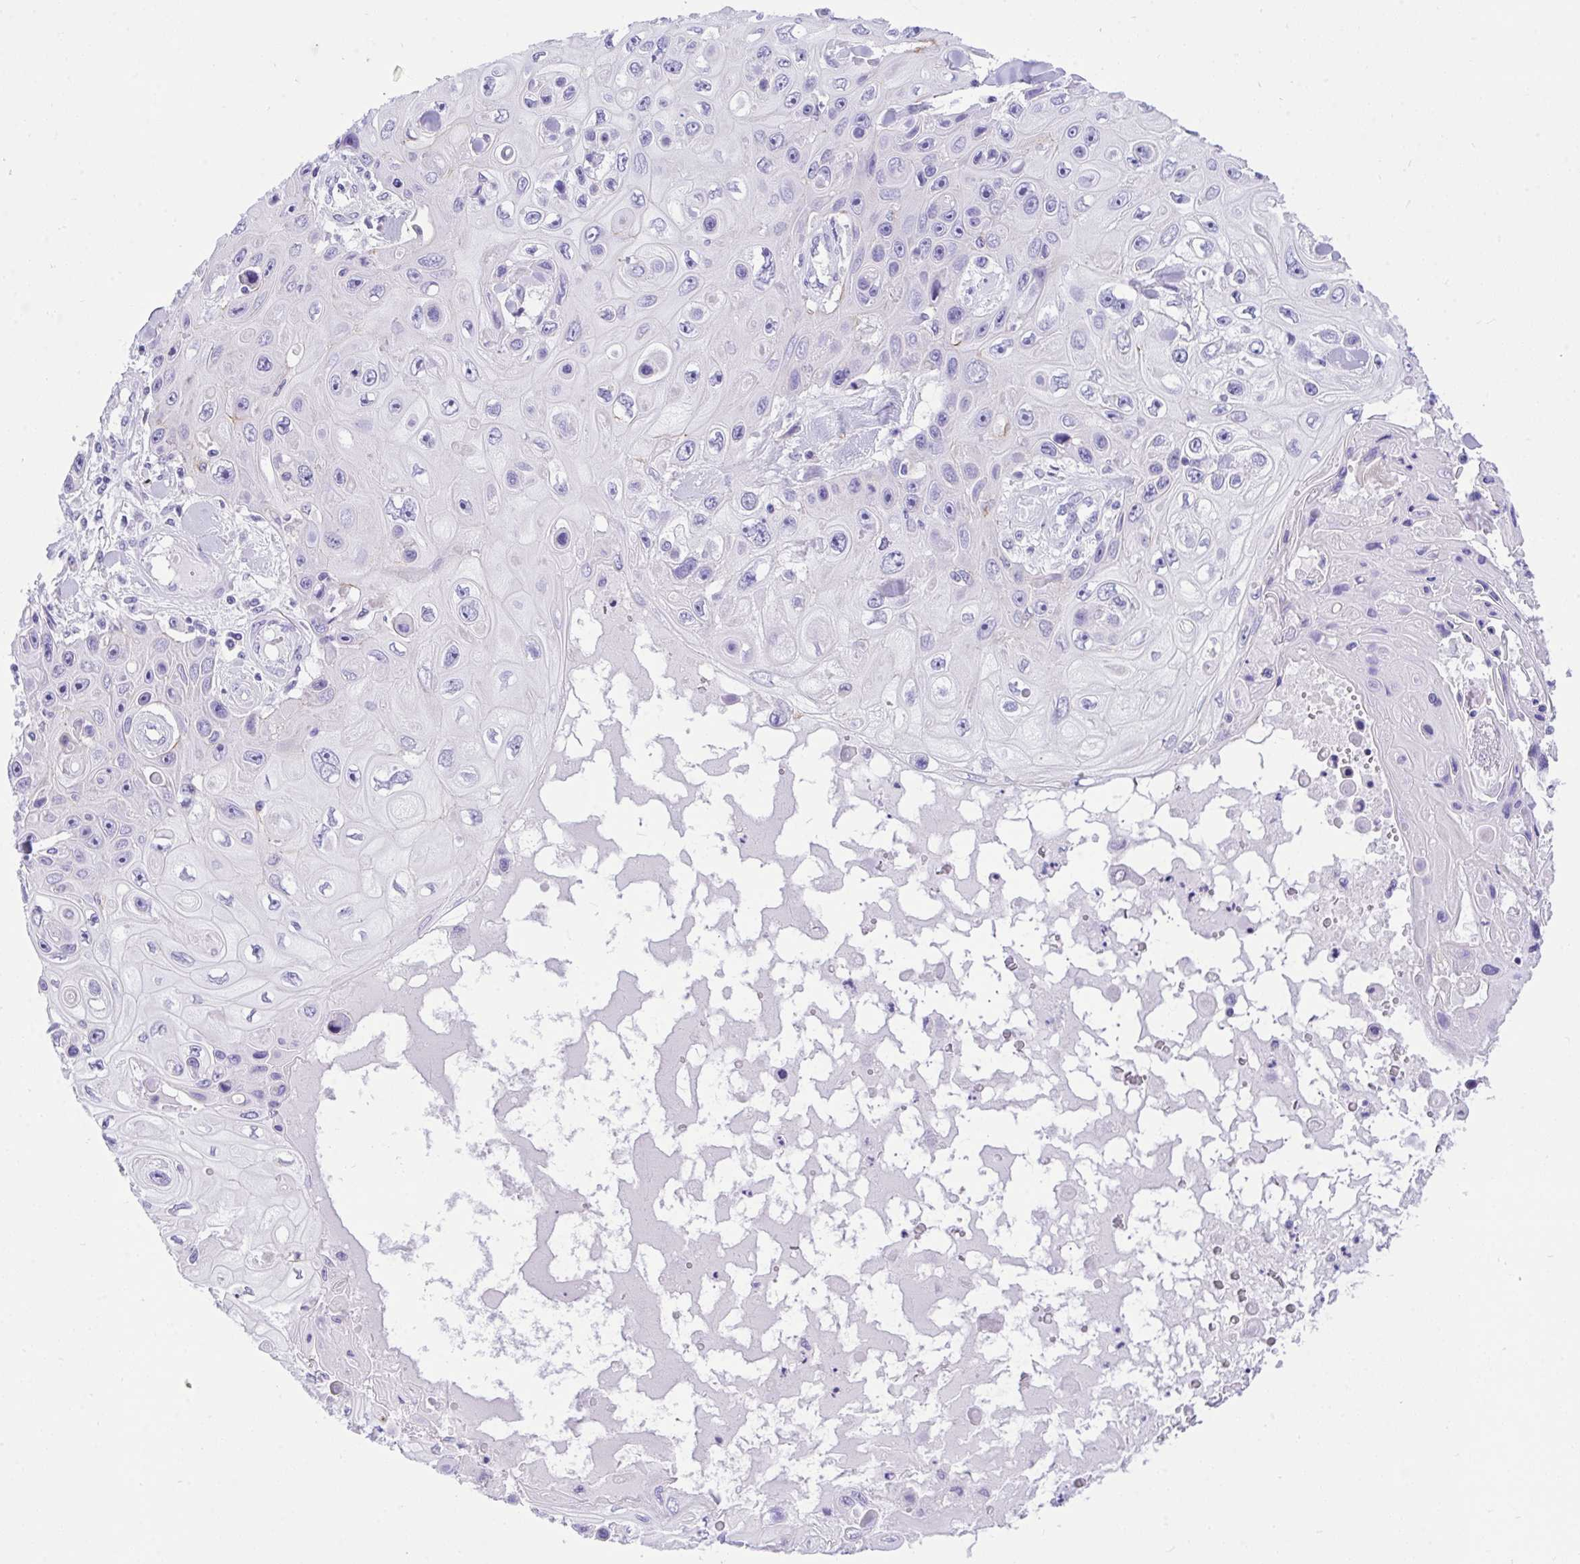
{"staining": {"intensity": "negative", "quantity": "none", "location": "none"}, "tissue": "skin cancer", "cell_type": "Tumor cells", "image_type": "cancer", "snomed": [{"axis": "morphology", "description": "Squamous cell carcinoma, NOS"}, {"axis": "topography", "description": "Skin"}], "caption": "Skin squamous cell carcinoma stained for a protein using immunohistochemistry demonstrates no expression tumor cells.", "gene": "TLN2", "patient": {"sex": "male", "age": 82}}